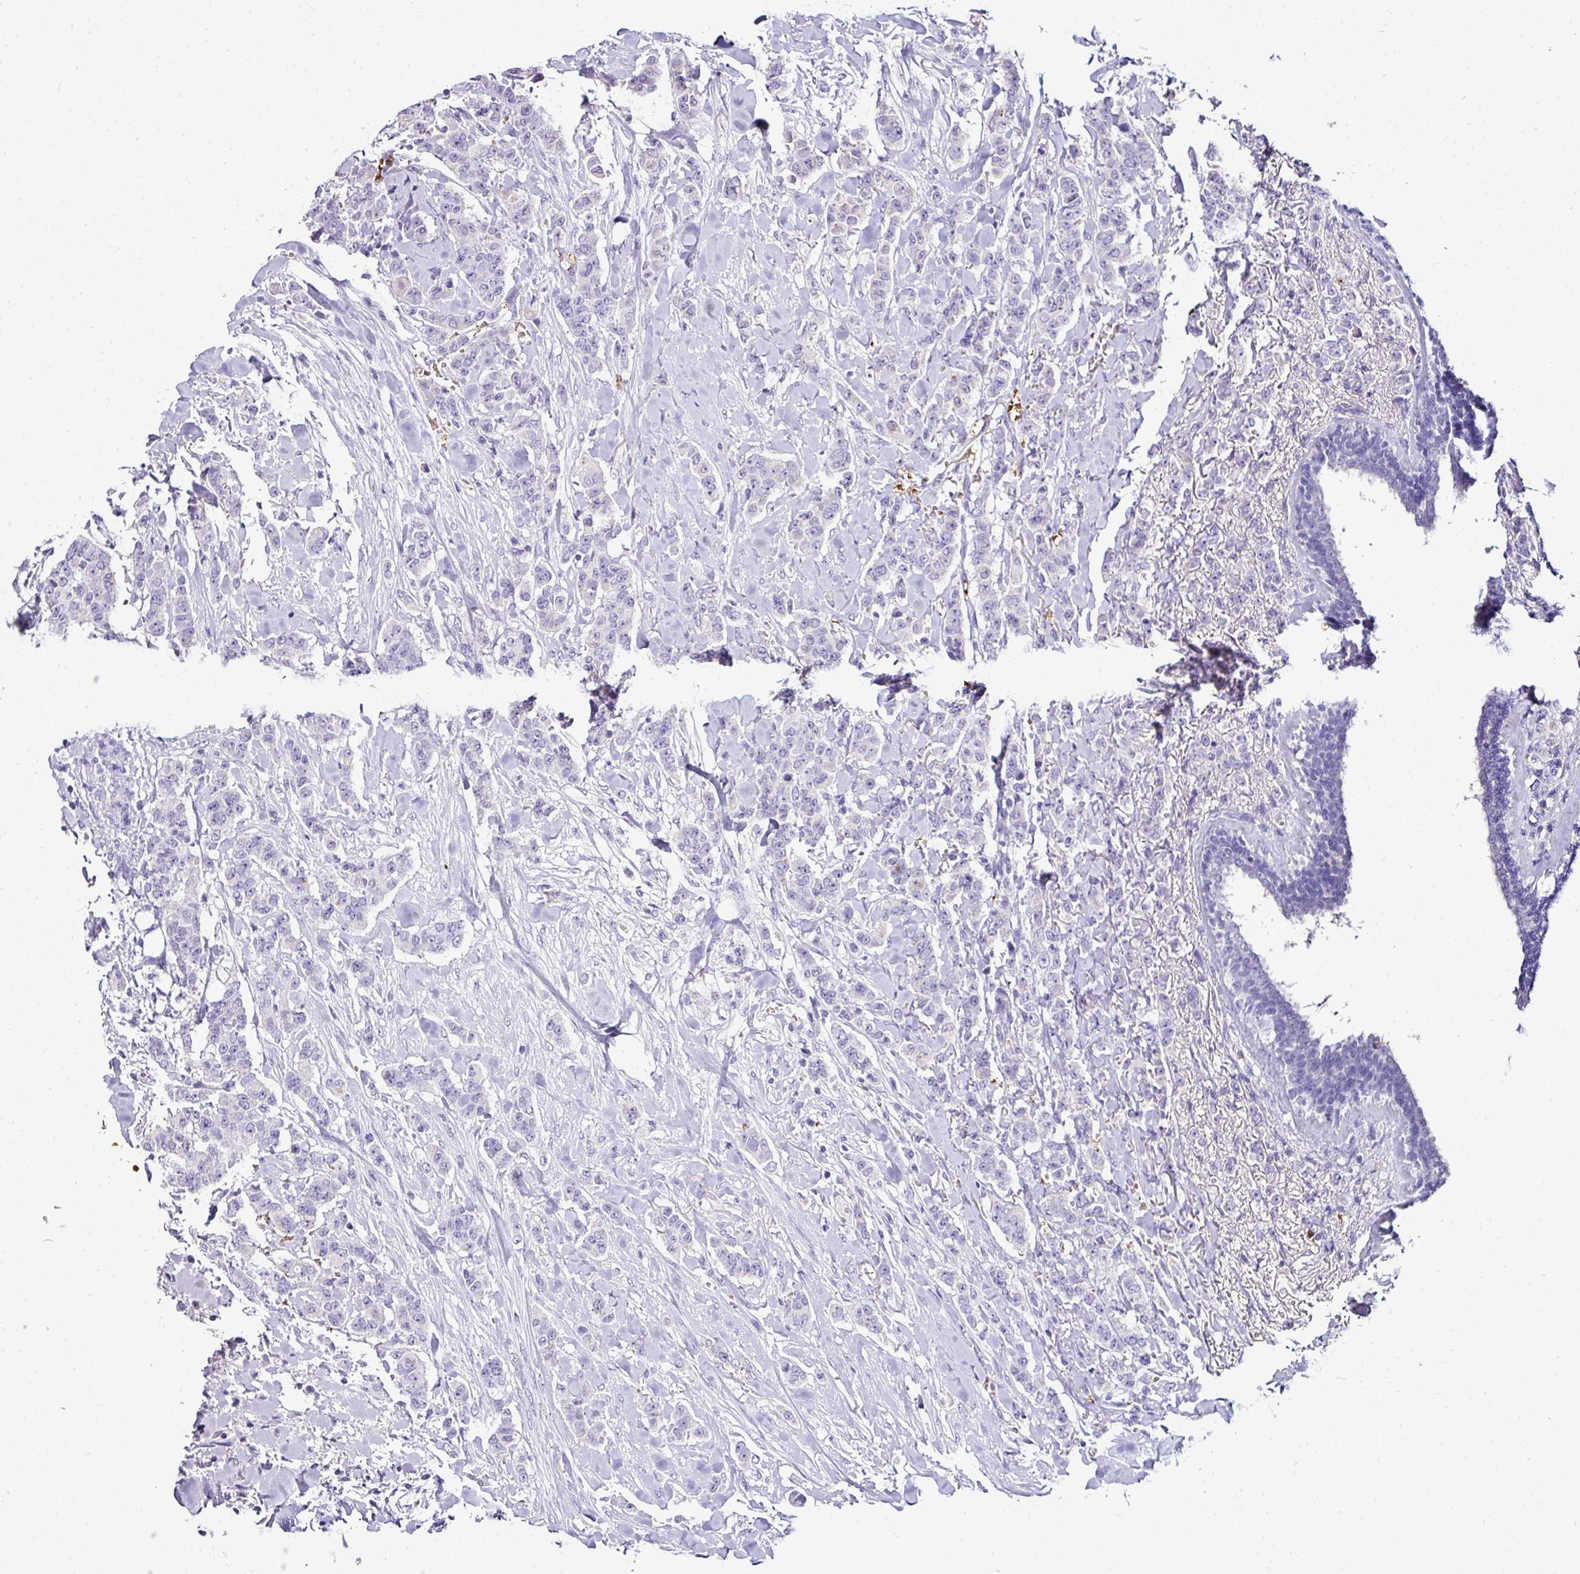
{"staining": {"intensity": "negative", "quantity": "none", "location": "none"}, "tissue": "breast cancer", "cell_type": "Tumor cells", "image_type": "cancer", "snomed": [{"axis": "morphology", "description": "Duct carcinoma"}, {"axis": "topography", "description": "Breast"}], "caption": "This histopathology image is of breast cancer (infiltrating ductal carcinoma) stained with immunohistochemistry (IHC) to label a protein in brown with the nuclei are counter-stained blue. There is no positivity in tumor cells.", "gene": "NAPSA", "patient": {"sex": "female", "age": 40}}